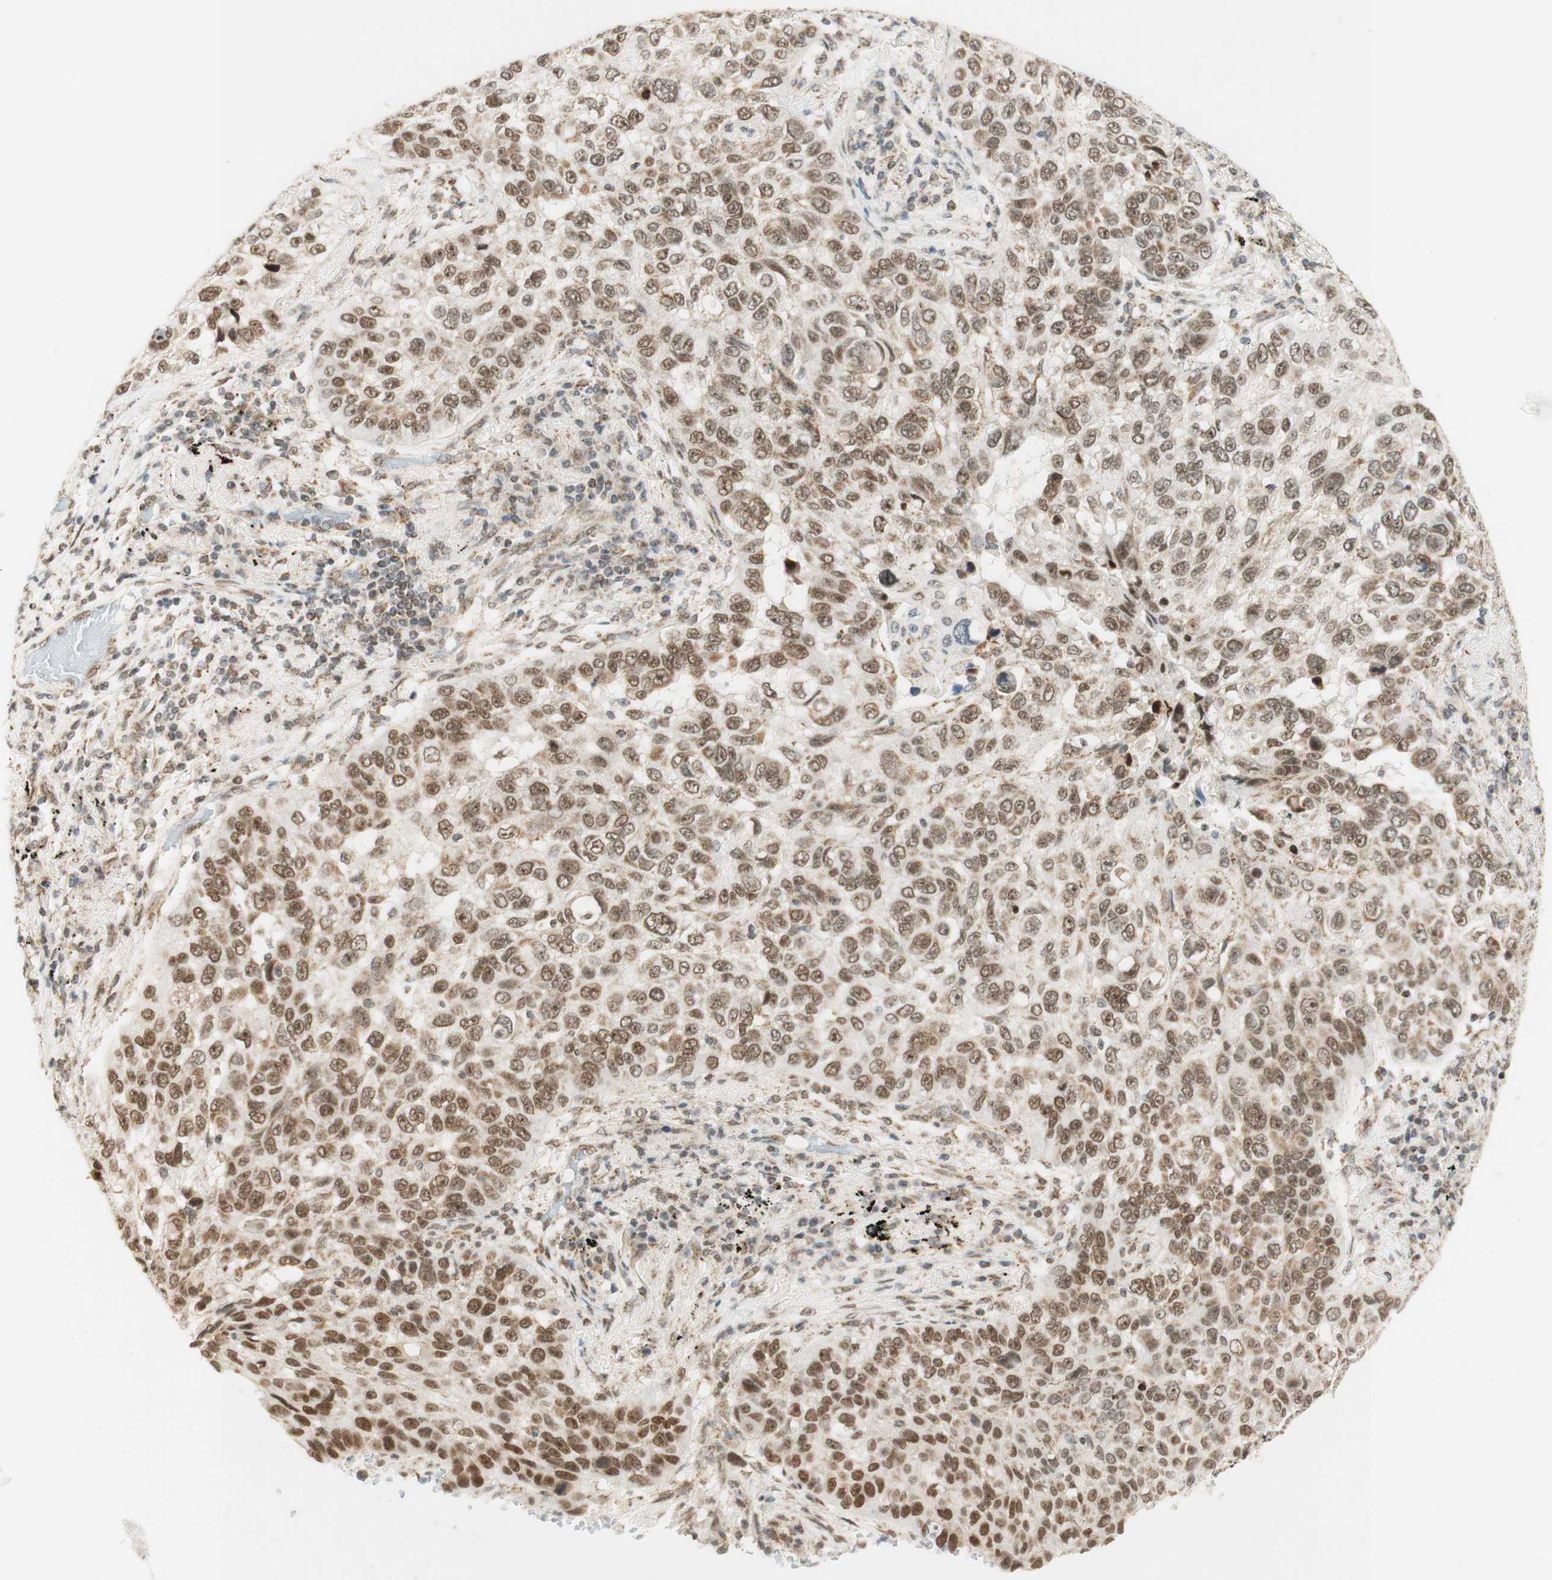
{"staining": {"intensity": "moderate", "quantity": ">75%", "location": "nuclear"}, "tissue": "lung cancer", "cell_type": "Tumor cells", "image_type": "cancer", "snomed": [{"axis": "morphology", "description": "Squamous cell carcinoma, NOS"}, {"axis": "topography", "description": "Lung"}], "caption": "Brown immunohistochemical staining in human lung cancer reveals moderate nuclear expression in about >75% of tumor cells.", "gene": "ZNF782", "patient": {"sex": "male", "age": 57}}